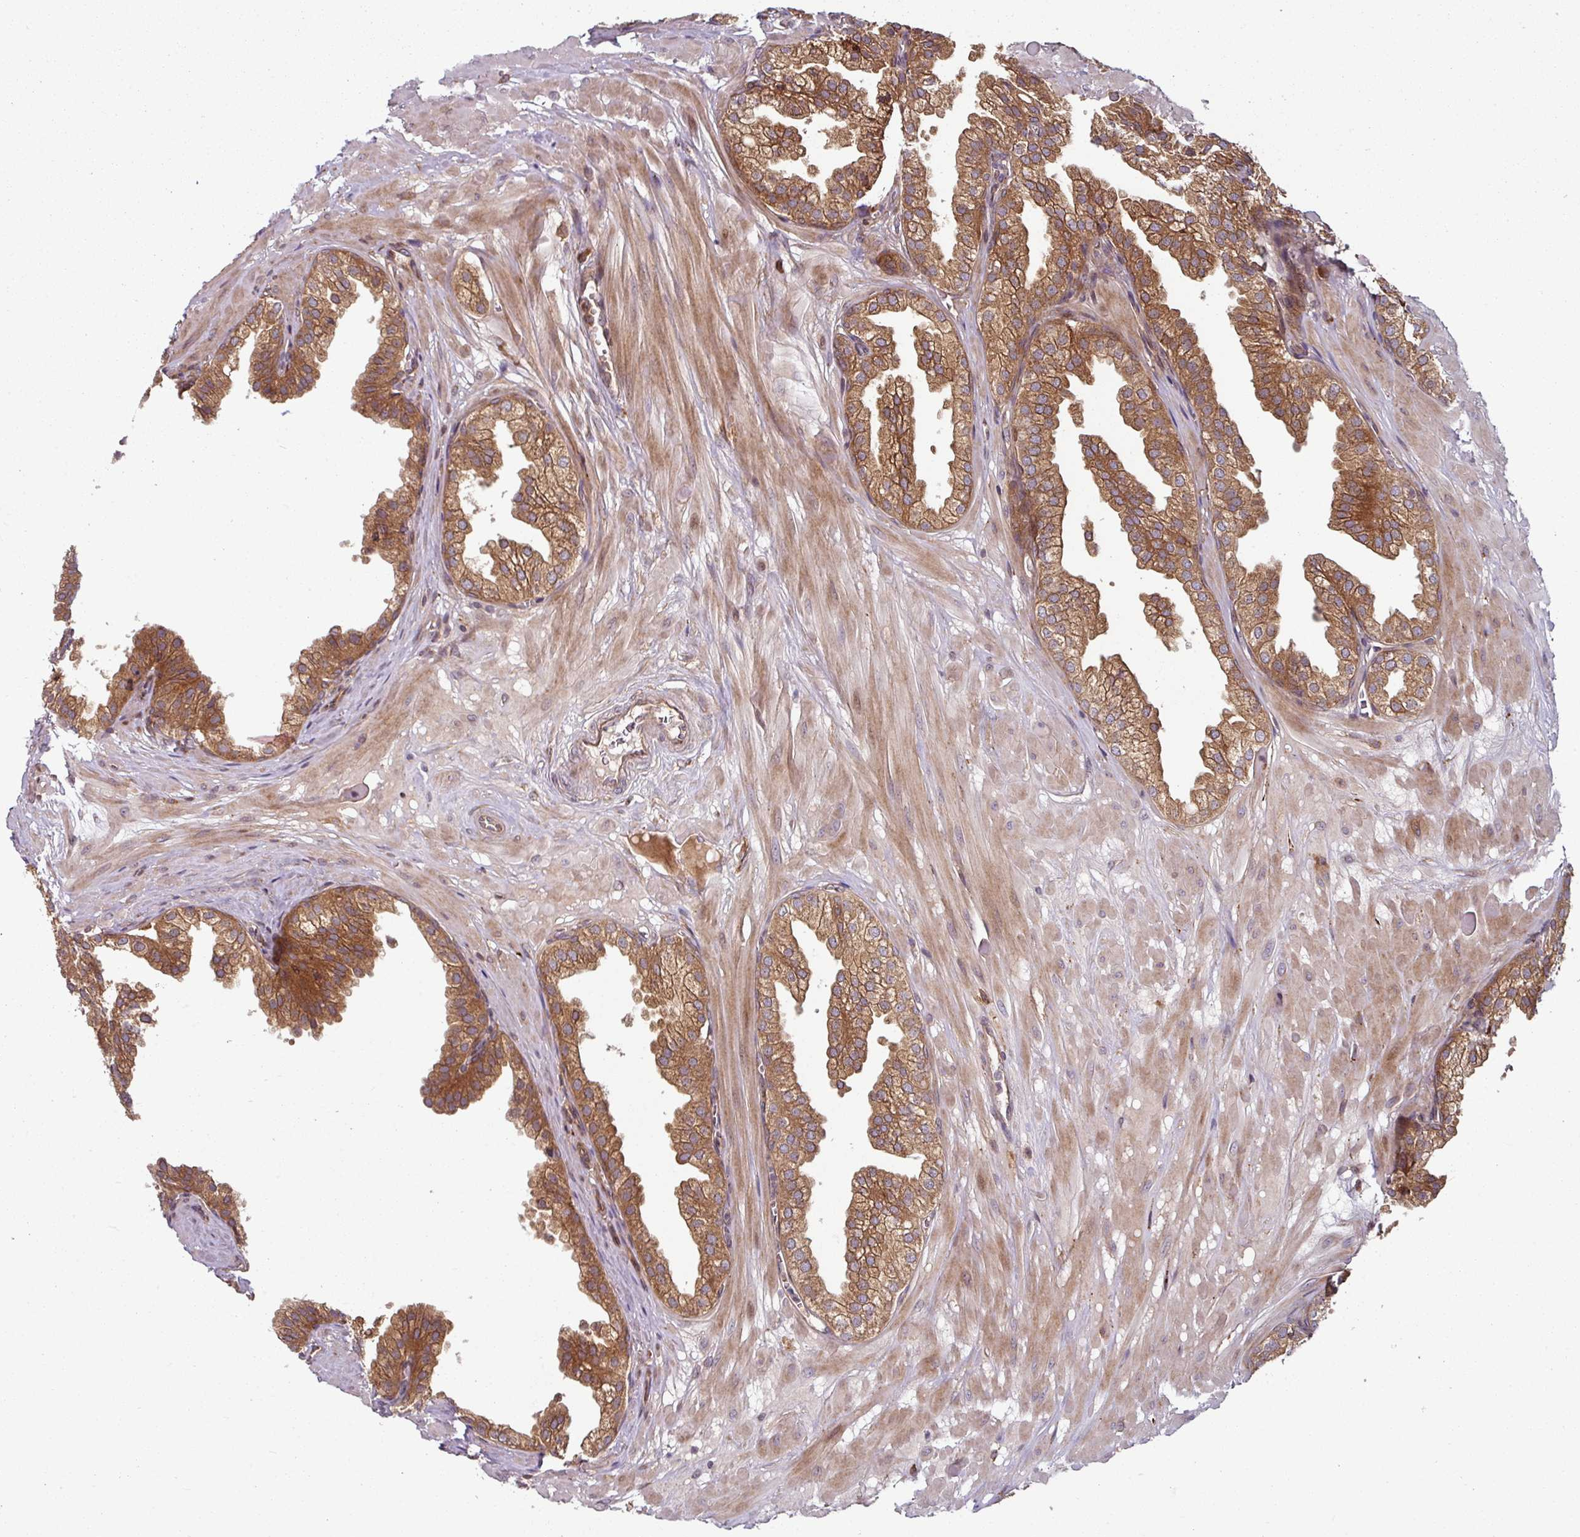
{"staining": {"intensity": "strong", "quantity": ">75%", "location": "cytoplasmic/membranous"}, "tissue": "prostate", "cell_type": "Glandular cells", "image_type": "normal", "snomed": [{"axis": "morphology", "description": "Normal tissue, NOS"}, {"axis": "topography", "description": "Prostate"}, {"axis": "topography", "description": "Peripheral nerve tissue"}], "caption": "IHC staining of normal prostate, which shows high levels of strong cytoplasmic/membranous staining in about >75% of glandular cells indicating strong cytoplasmic/membranous protein expression. The staining was performed using DAB (brown) for protein detection and nuclei were counterstained in hematoxylin (blue).", "gene": "RAB5A", "patient": {"sex": "male", "age": 55}}